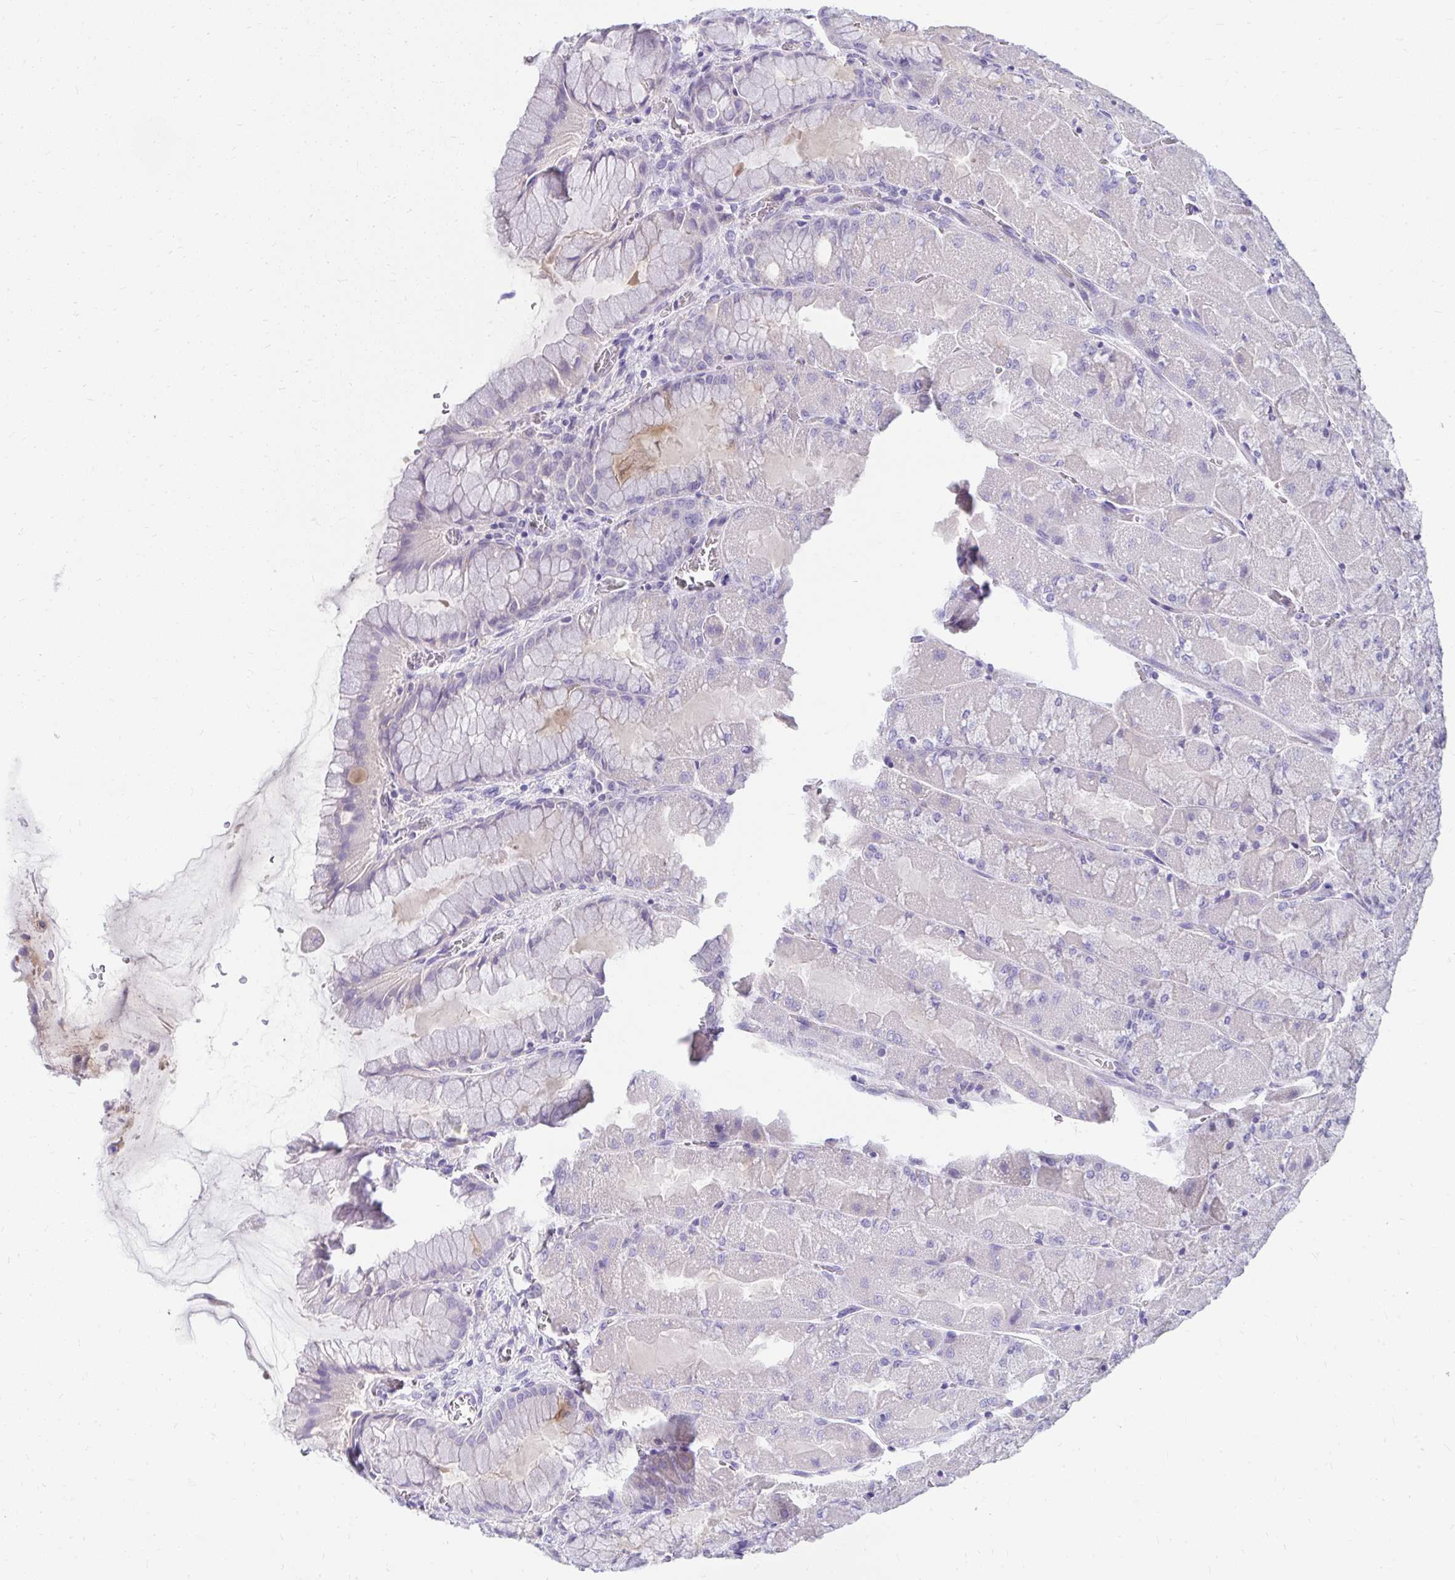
{"staining": {"intensity": "negative", "quantity": "none", "location": "none"}, "tissue": "stomach", "cell_type": "Glandular cells", "image_type": "normal", "snomed": [{"axis": "morphology", "description": "Normal tissue, NOS"}, {"axis": "topography", "description": "Stomach"}], "caption": "A high-resolution micrograph shows IHC staining of normal stomach, which demonstrates no significant positivity in glandular cells.", "gene": "LRRC36", "patient": {"sex": "female", "age": 61}}